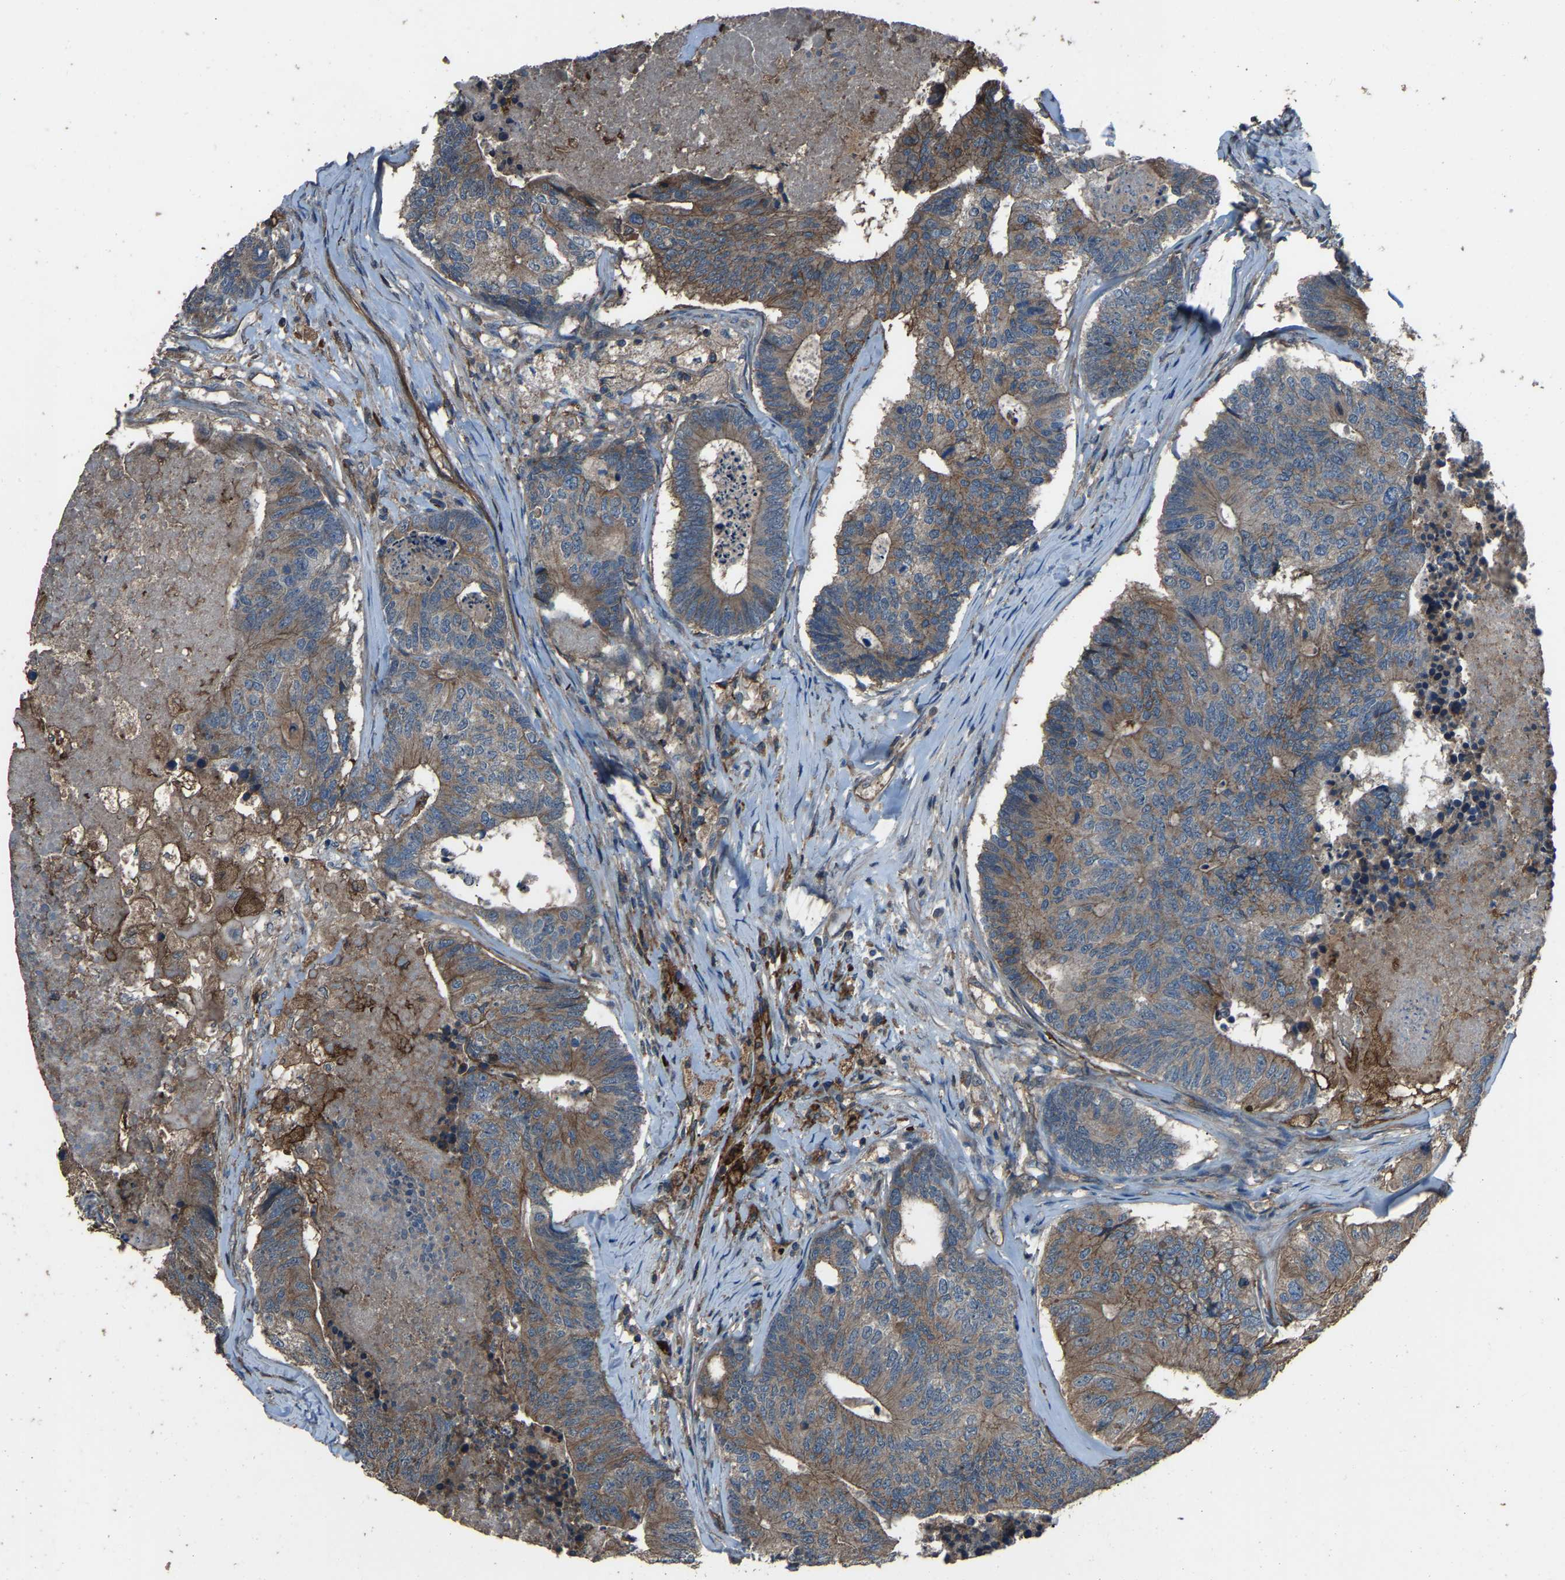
{"staining": {"intensity": "moderate", "quantity": ">75%", "location": "cytoplasmic/membranous"}, "tissue": "colorectal cancer", "cell_type": "Tumor cells", "image_type": "cancer", "snomed": [{"axis": "morphology", "description": "Adenocarcinoma, NOS"}, {"axis": "topography", "description": "Colon"}], "caption": "Human colorectal adenocarcinoma stained for a protein (brown) reveals moderate cytoplasmic/membranous positive positivity in approximately >75% of tumor cells.", "gene": "SLC4A2", "patient": {"sex": "female", "age": 67}}